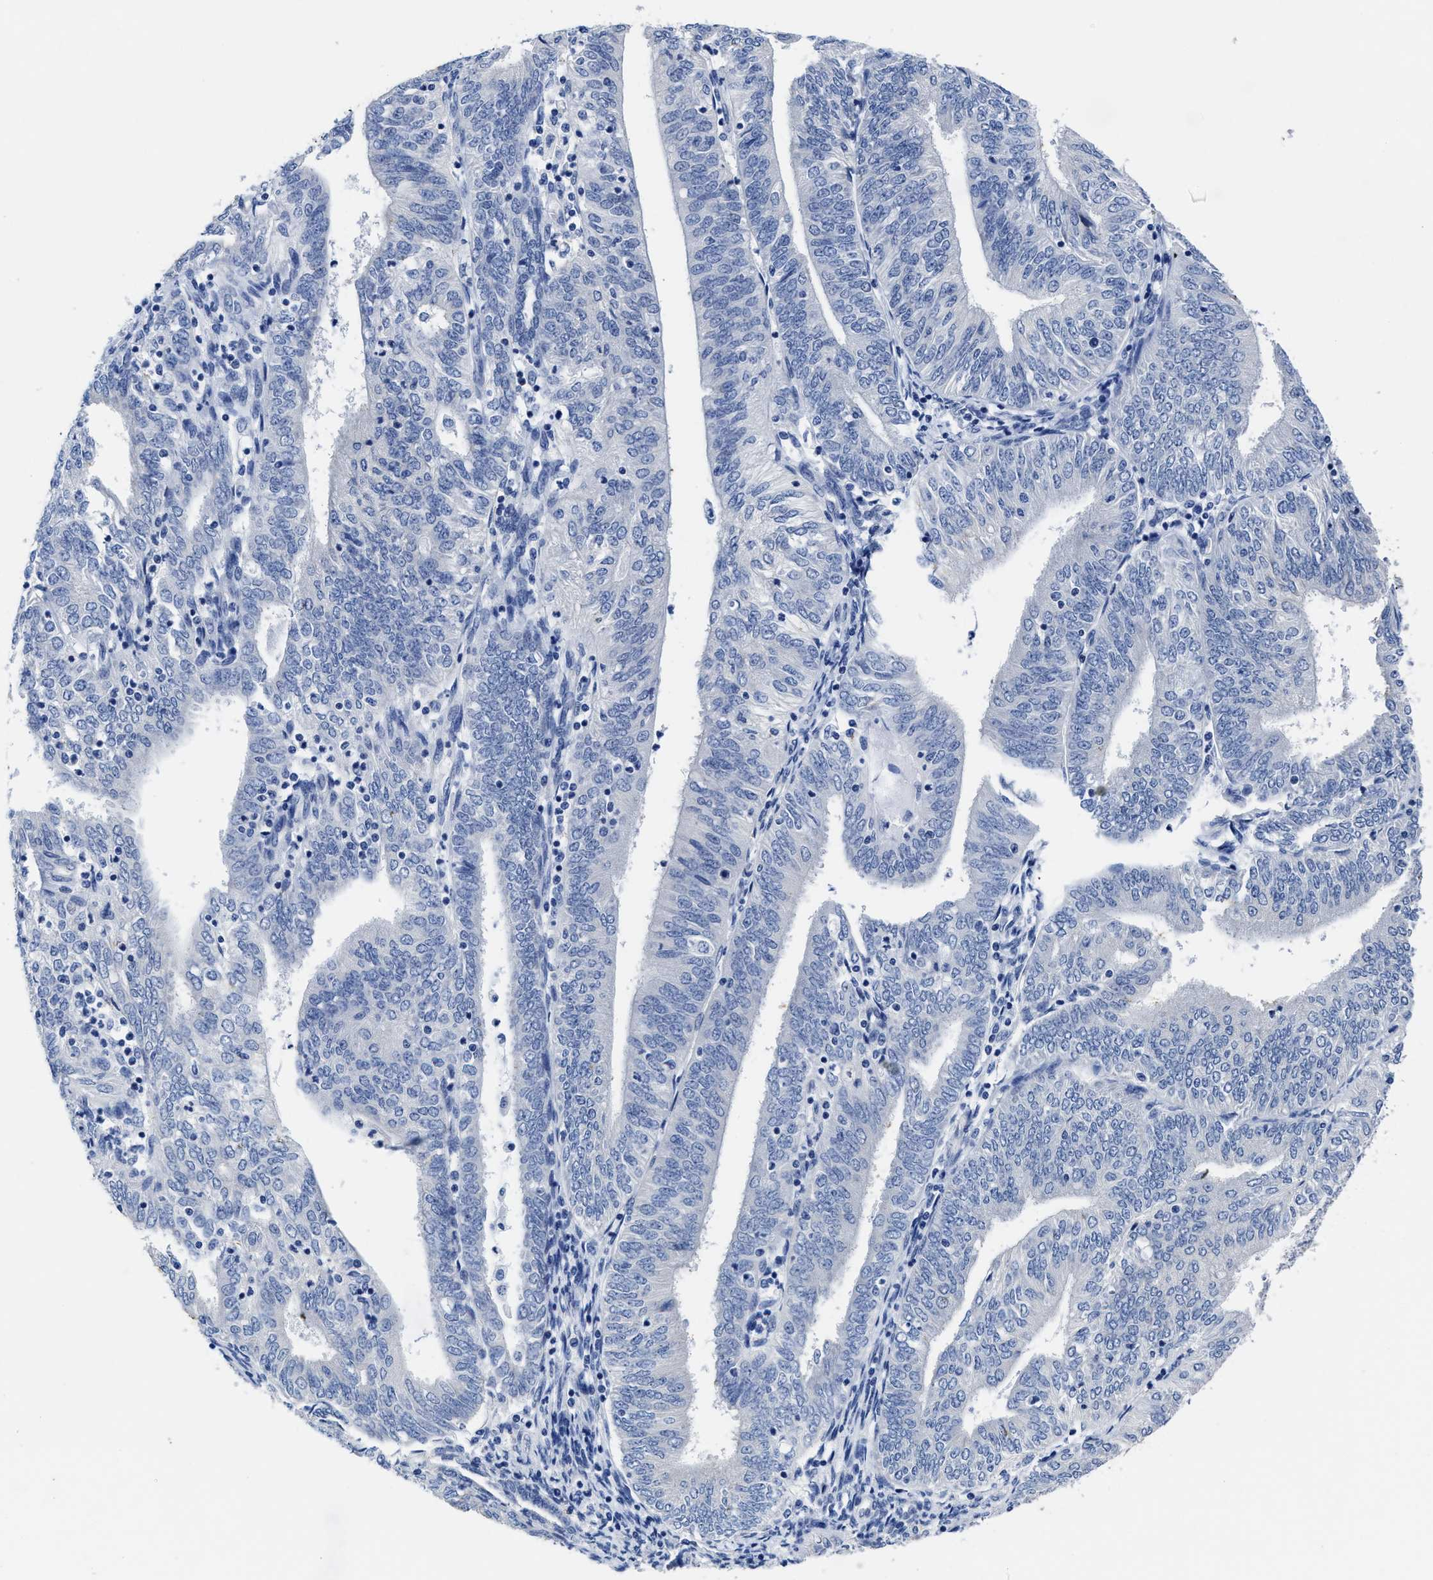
{"staining": {"intensity": "negative", "quantity": "none", "location": "none"}, "tissue": "endometrial cancer", "cell_type": "Tumor cells", "image_type": "cancer", "snomed": [{"axis": "morphology", "description": "Adenocarcinoma, NOS"}, {"axis": "topography", "description": "Endometrium"}], "caption": "Immunohistochemistry of human adenocarcinoma (endometrial) displays no positivity in tumor cells. (Brightfield microscopy of DAB (3,3'-diaminobenzidine) immunohistochemistry at high magnification).", "gene": "HOOK1", "patient": {"sex": "female", "age": 58}}